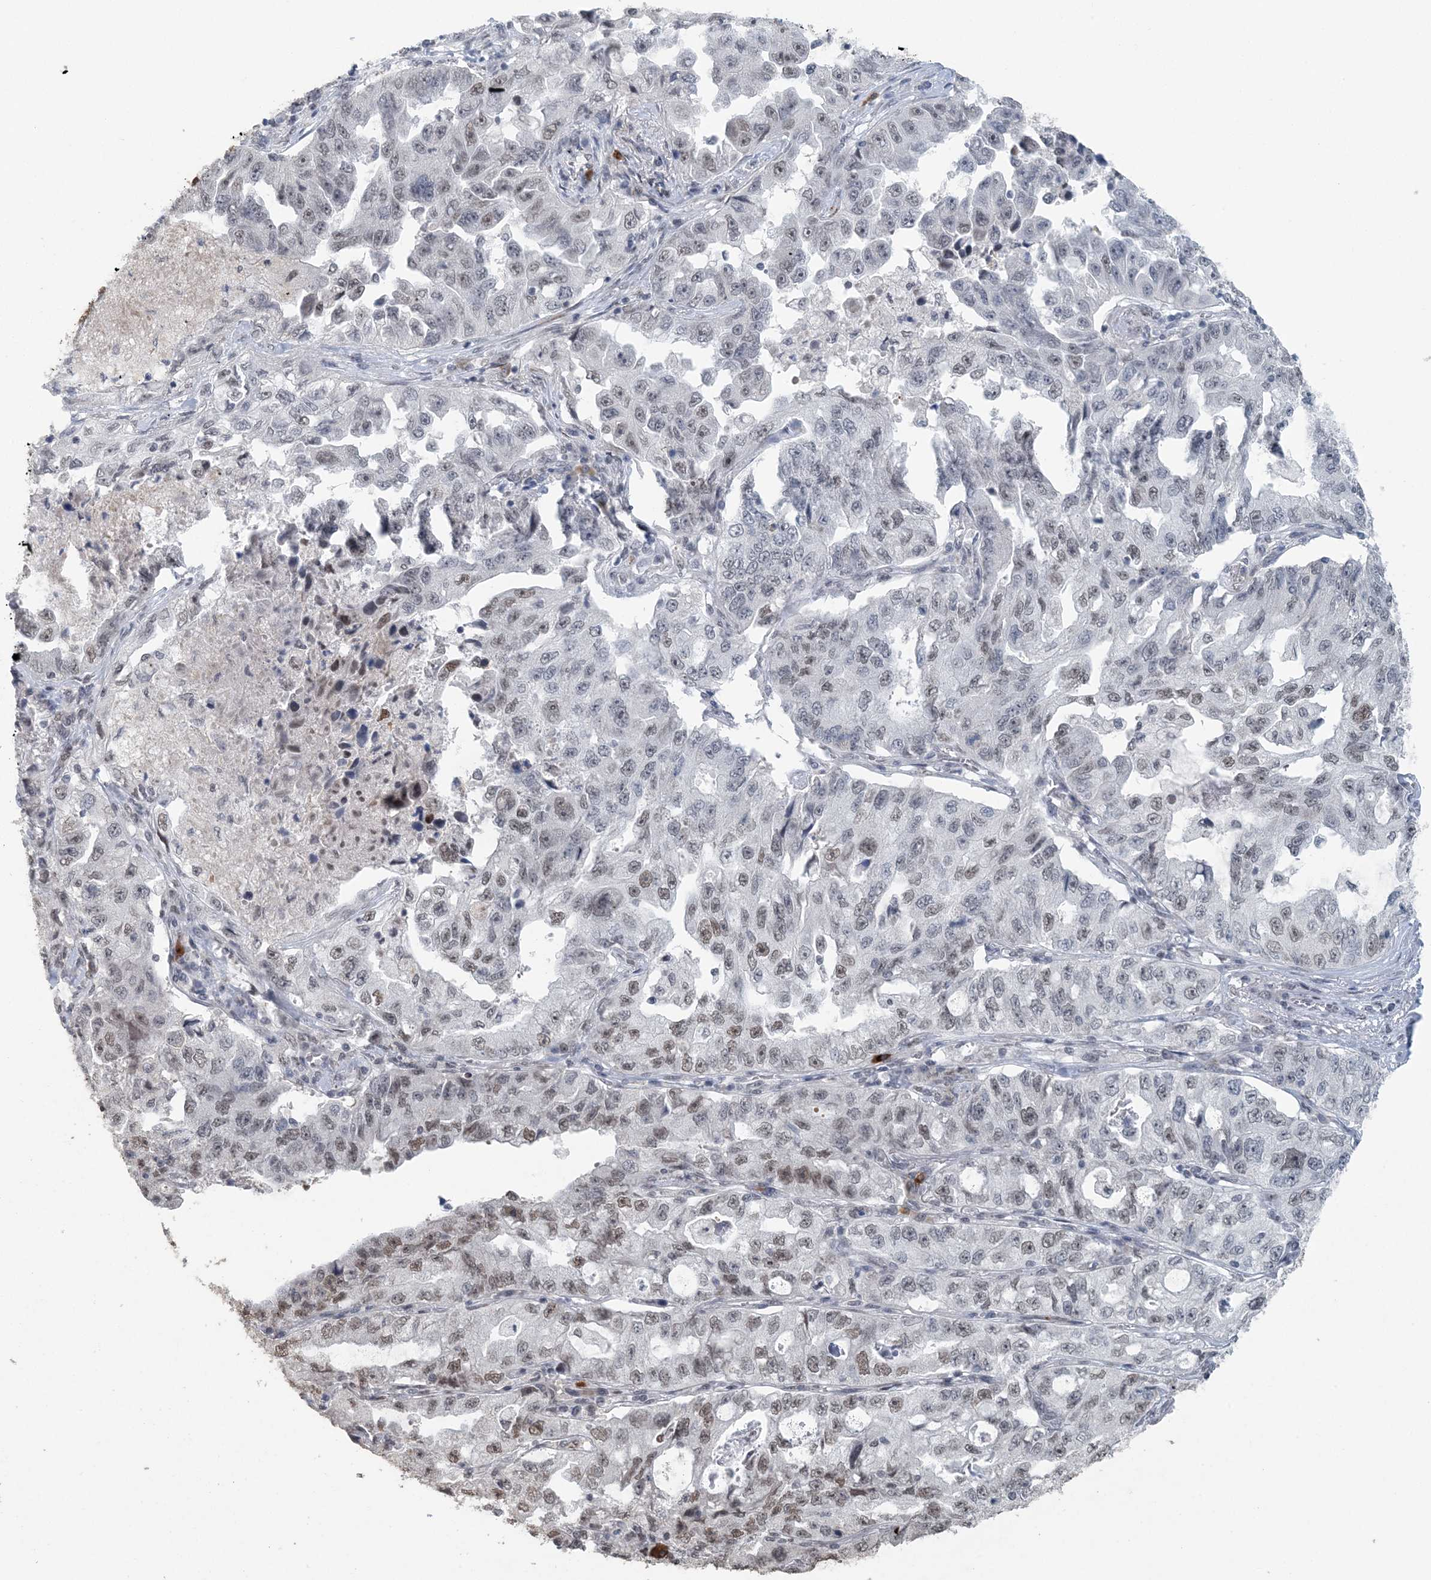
{"staining": {"intensity": "weak", "quantity": "<25%", "location": "nuclear"}, "tissue": "lung cancer", "cell_type": "Tumor cells", "image_type": "cancer", "snomed": [{"axis": "morphology", "description": "Adenocarcinoma, NOS"}, {"axis": "topography", "description": "Lung"}], "caption": "A high-resolution histopathology image shows IHC staining of adenocarcinoma (lung), which exhibits no significant positivity in tumor cells. The staining was performed using DAB (3,3'-diaminobenzidine) to visualize the protein expression in brown, while the nuclei were stained in blue with hematoxylin (Magnification: 20x).", "gene": "MBD2", "patient": {"sex": "female", "age": 51}}